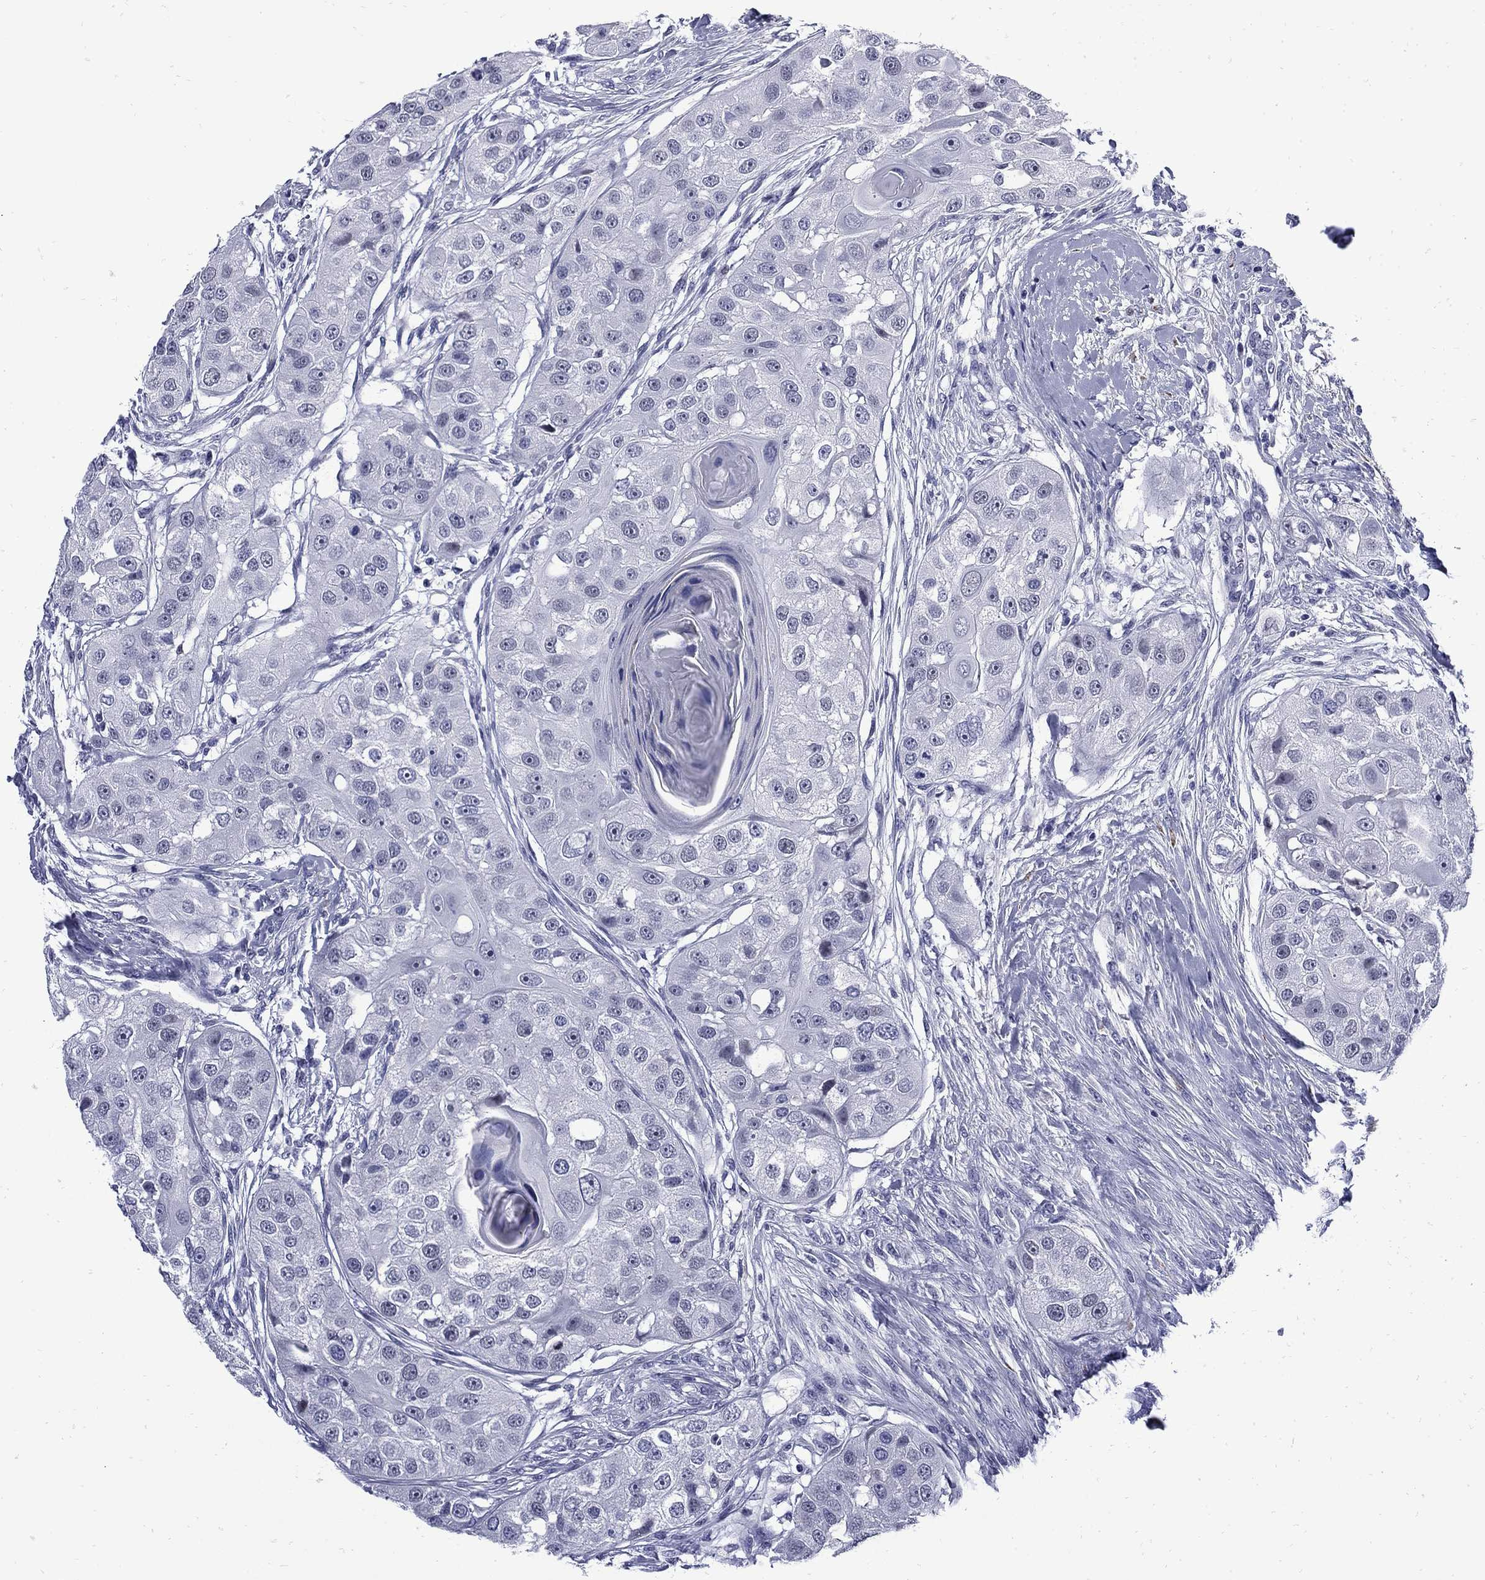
{"staining": {"intensity": "negative", "quantity": "none", "location": "none"}, "tissue": "head and neck cancer", "cell_type": "Tumor cells", "image_type": "cancer", "snomed": [{"axis": "morphology", "description": "Normal tissue, NOS"}, {"axis": "morphology", "description": "Squamous cell carcinoma, NOS"}, {"axis": "topography", "description": "Skeletal muscle"}, {"axis": "topography", "description": "Head-Neck"}], "caption": "High power microscopy photomicrograph of an immunohistochemistry (IHC) micrograph of head and neck cancer (squamous cell carcinoma), revealing no significant staining in tumor cells. (Brightfield microscopy of DAB IHC at high magnification).", "gene": "MGARP", "patient": {"sex": "male", "age": 51}}